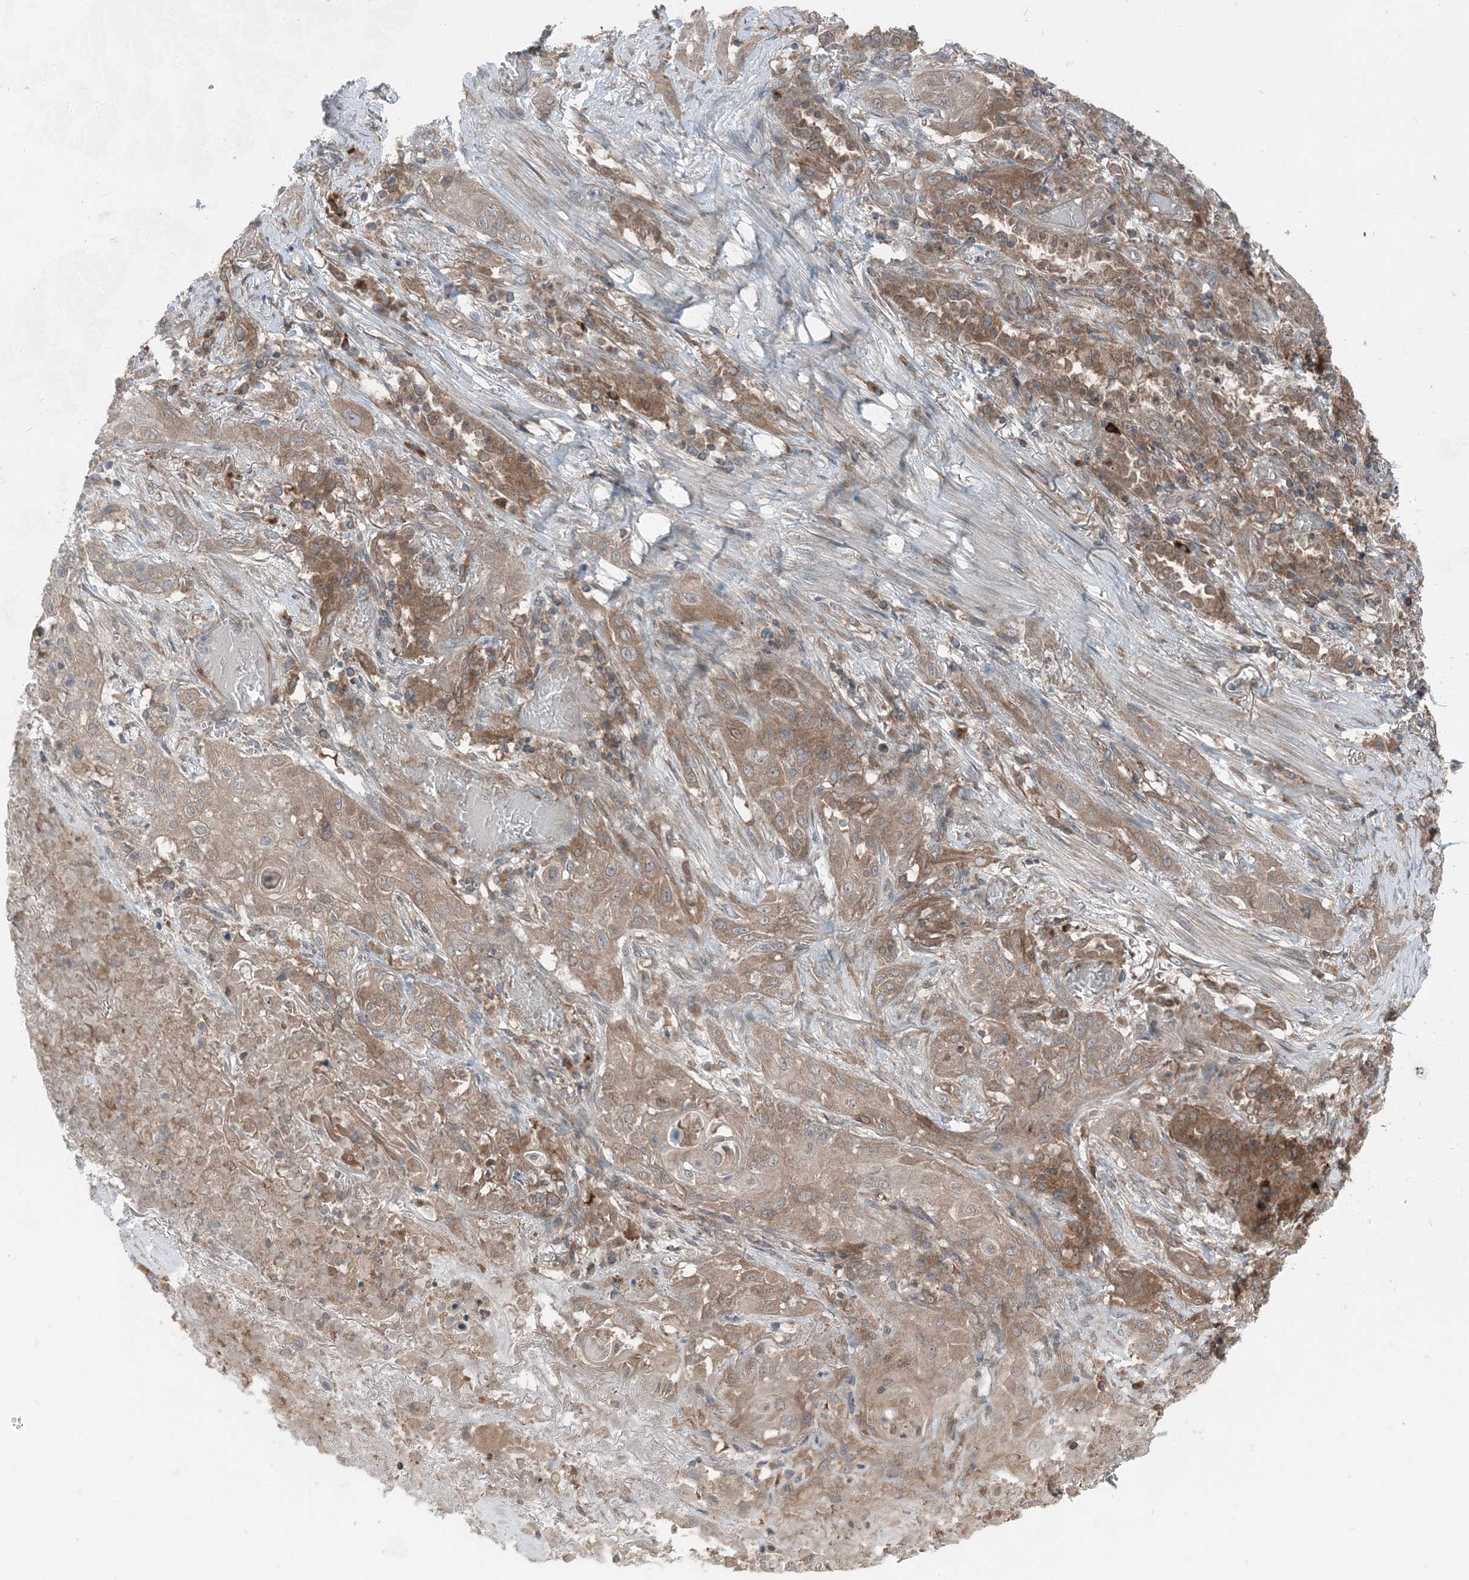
{"staining": {"intensity": "moderate", "quantity": "25%-75%", "location": "cytoplasmic/membranous"}, "tissue": "lung cancer", "cell_type": "Tumor cells", "image_type": "cancer", "snomed": [{"axis": "morphology", "description": "Squamous cell carcinoma, NOS"}, {"axis": "topography", "description": "Lung"}], "caption": "Immunohistochemical staining of lung cancer displays medium levels of moderate cytoplasmic/membranous staining in about 25%-75% of tumor cells.", "gene": "RAB3GAP1", "patient": {"sex": "female", "age": 47}}